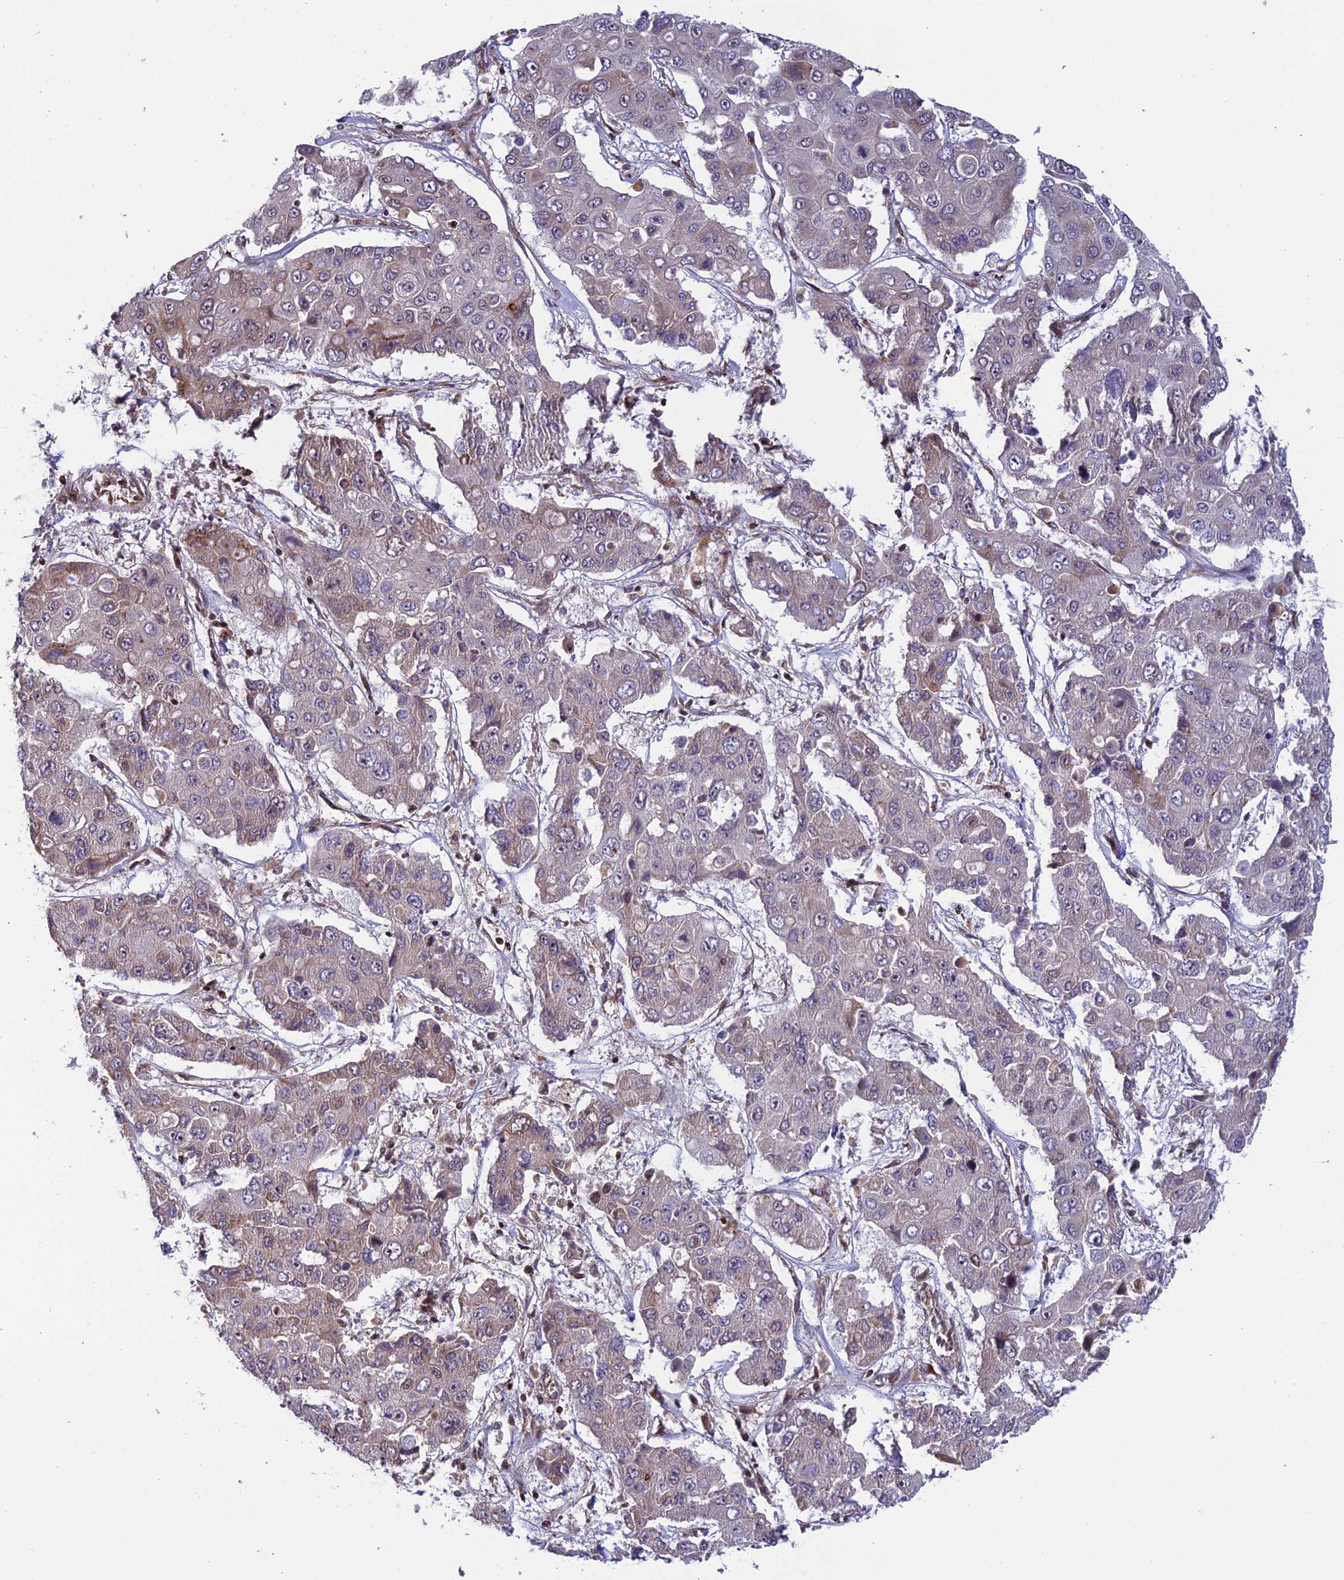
{"staining": {"intensity": "negative", "quantity": "none", "location": "none"}, "tissue": "liver cancer", "cell_type": "Tumor cells", "image_type": "cancer", "snomed": [{"axis": "morphology", "description": "Cholangiocarcinoma"}, {"axis": "topography", "description": "Liver"}], "caption": "Cholangiocarcinoma (liver) was stained to show a protein in brown. There is no significant expression in tumor cells.", "gene": "SMIM7", "patient": {"sex": "male", "age": 67}}